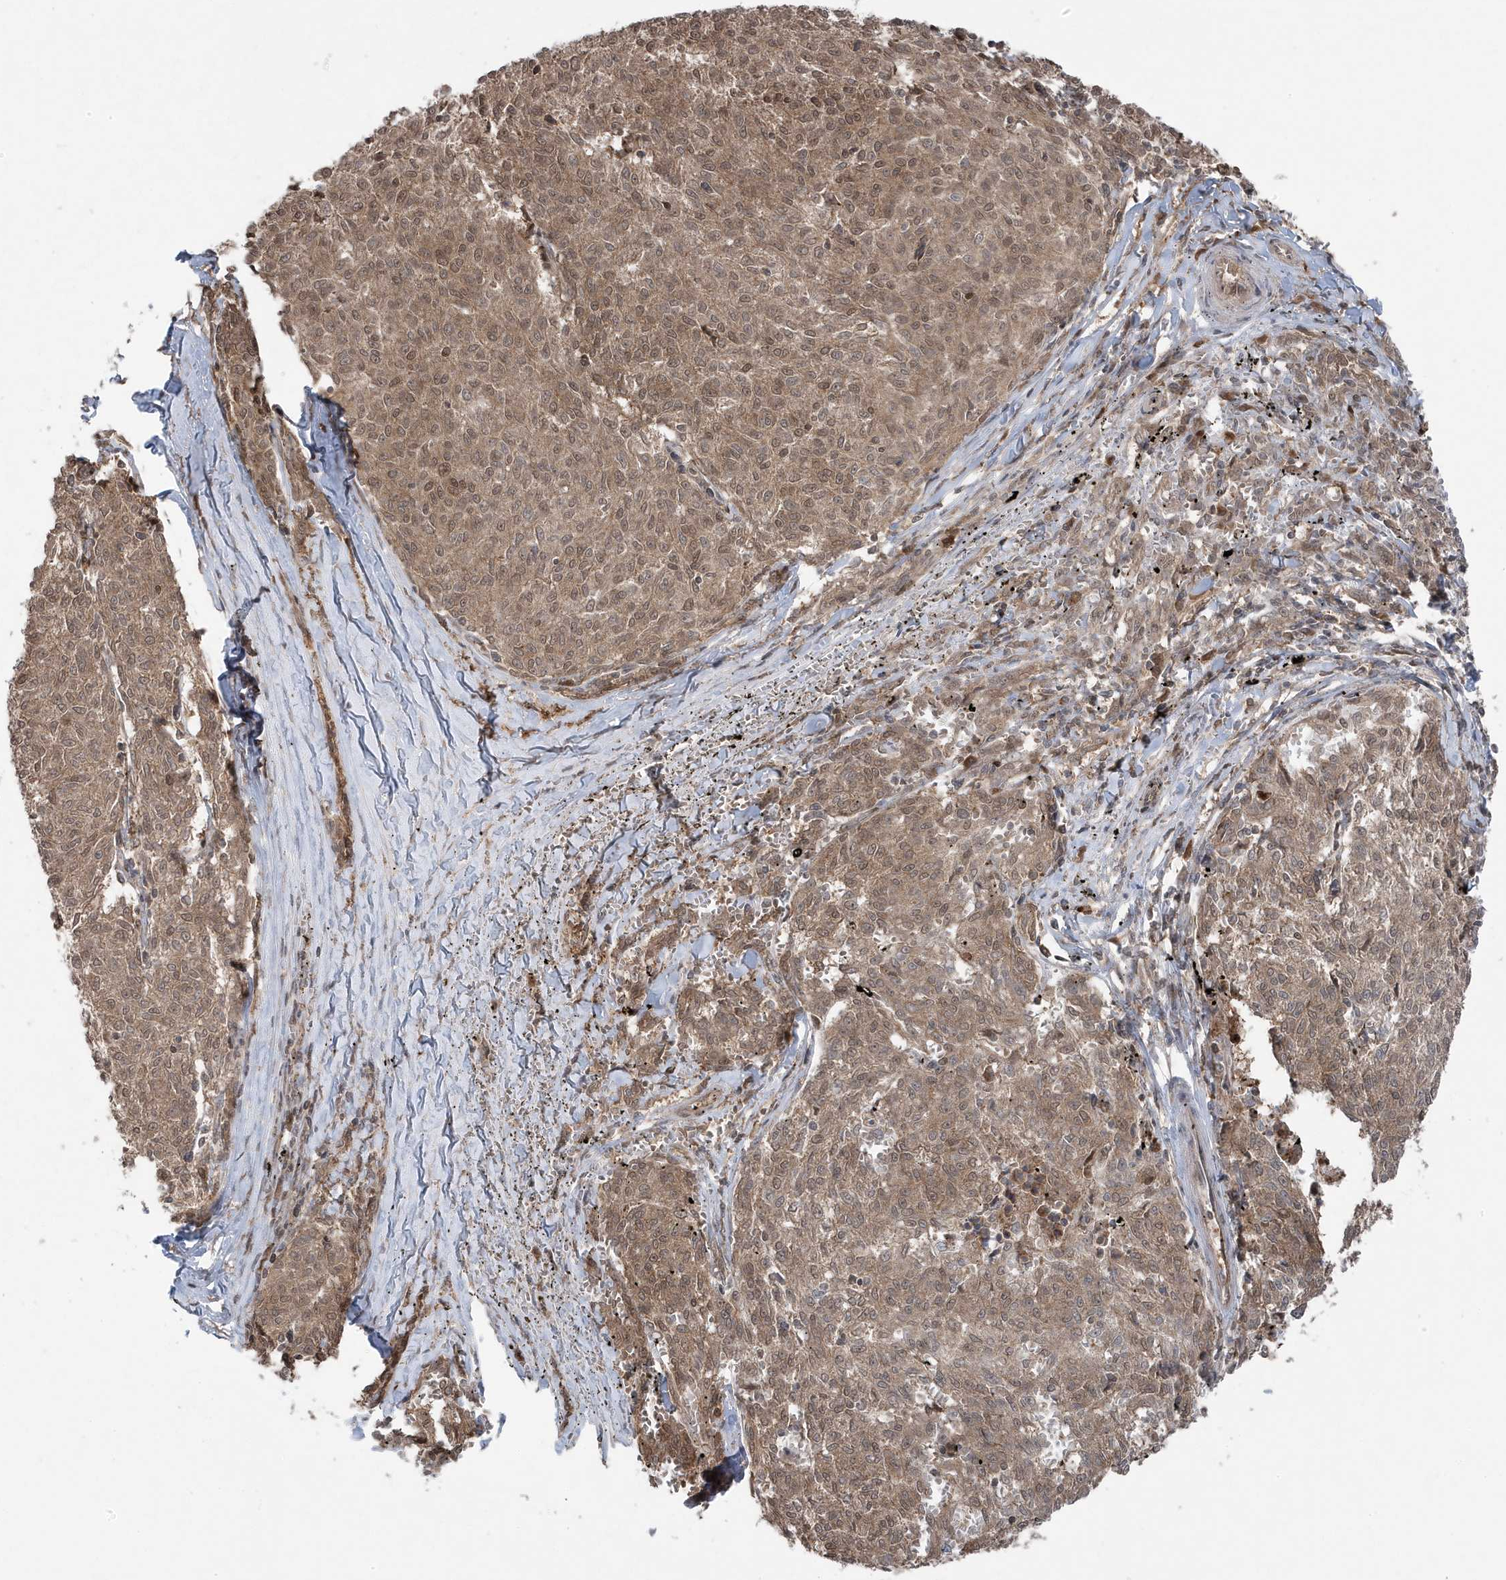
{"staining": {"intensity": "moderate", "quantity": ">75%", "location": "cytoplasmic/membranous,nuclear"}, "tissue": "melanoma", "cell_type": "Tumor cells", "image_type": "cancer", "snomed": [{"axis": "morphology", "description": "Malignant melanoma, NOS"}, {"axis": "topography", "description": "Skin"}], "caption": "This is a photomicrograph of IHC staining of malignant melanoma, which shows moderate expression in the cytoplasmic/membranous and nuclear of tumor cells.", "gene": "MAPK1IP1L", "patient": {"sex": "female", "age": 72}}